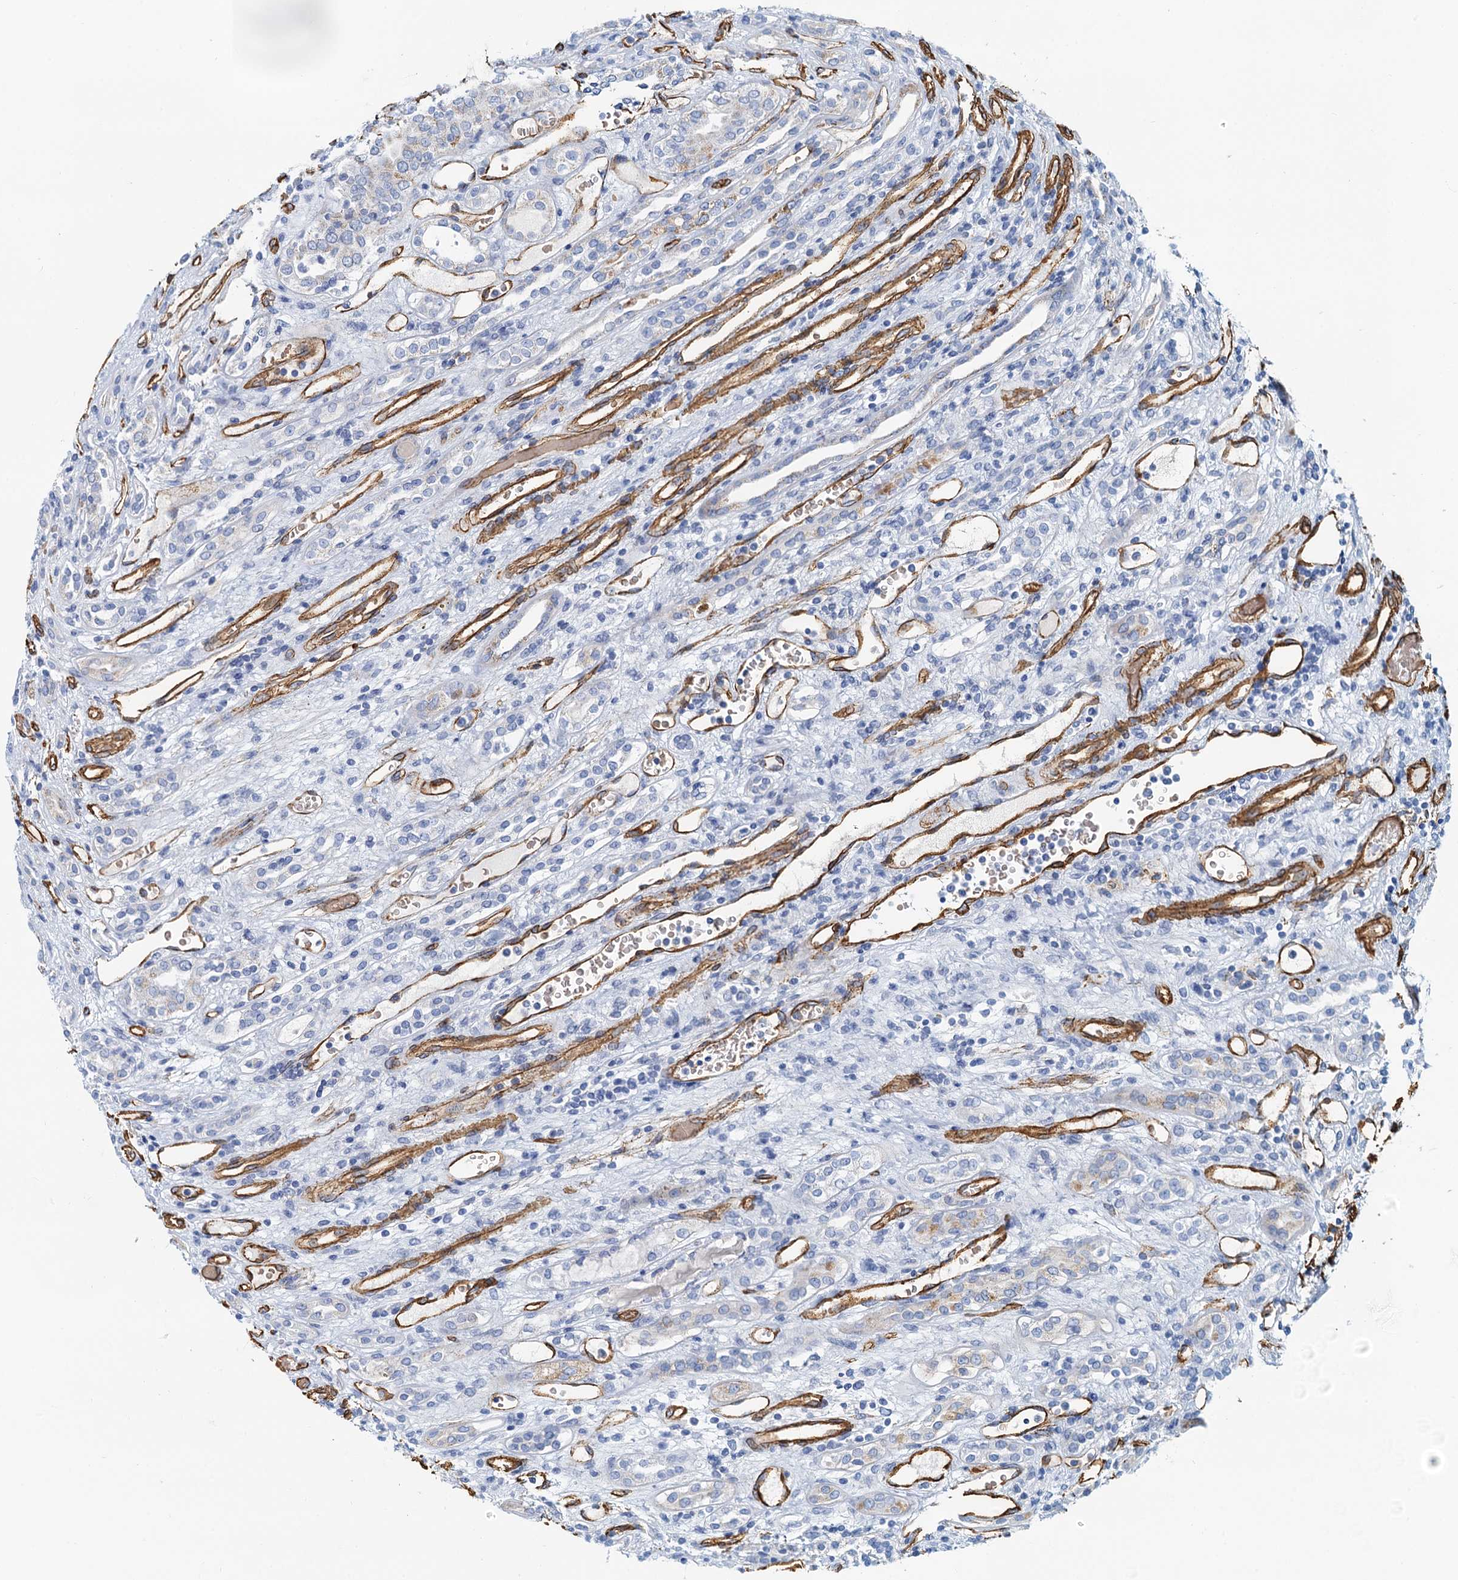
{"staining": {"intensity": "negative", "quantity": "none", "location": "none"}, "tissue": "renal cancer", "cell_type": "Tumor cells", "image_type": "cancer", "snomed": [{"axis": "morphology", "description": "Adenocarcinoma, NOS"}, {"axis": "topography", "description": "Kidney"}], "caption": "Renal adenocarcinoma was stained to show a protein in brown. There is no significant positivity in tumor cells.", "gene": "DGKG", "patient": {"sex": "female", "age": 54}}